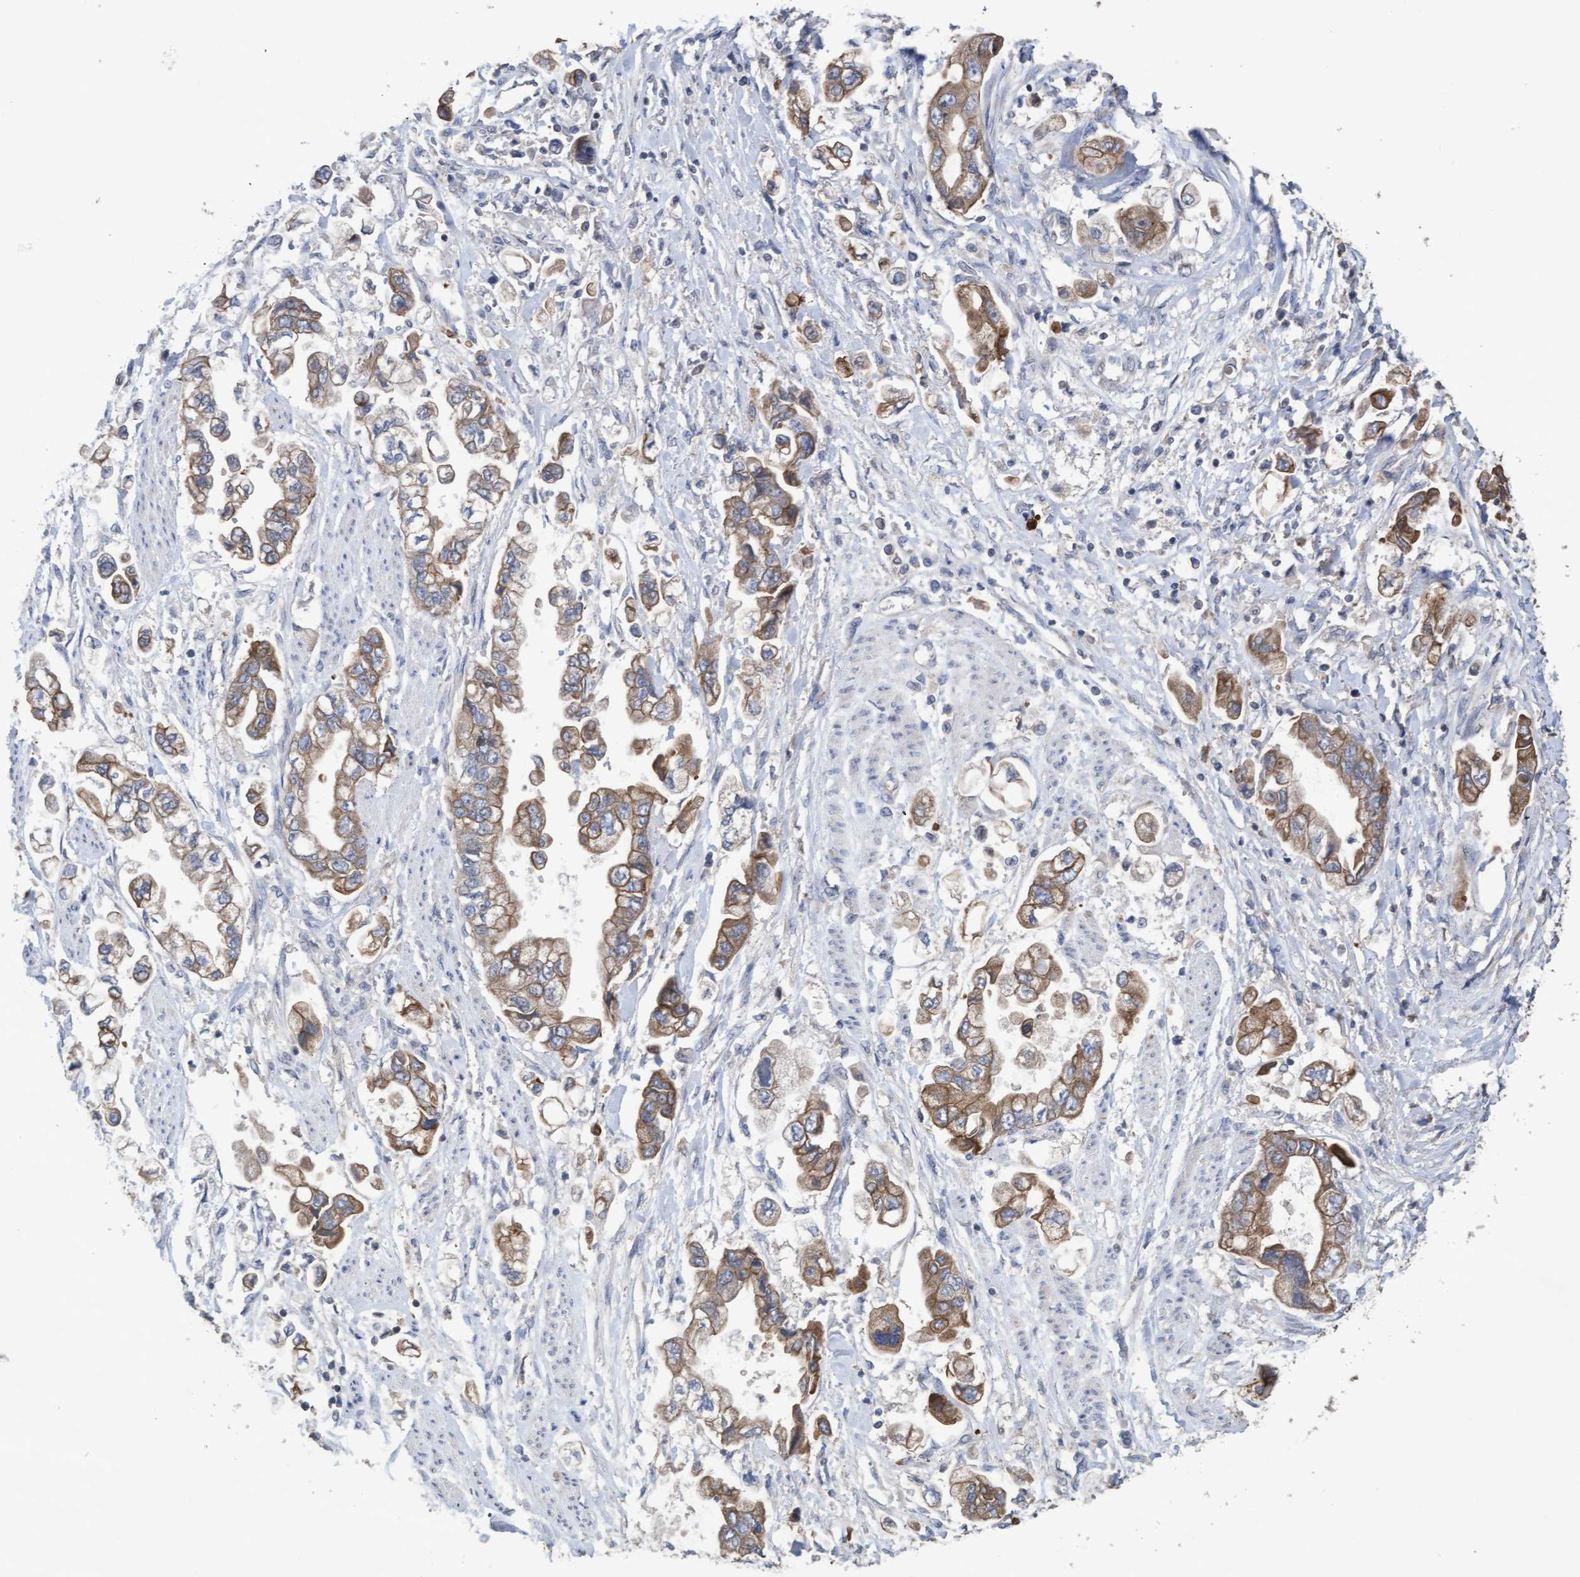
{"staining": {"intensity": "weak", "quantity": ">75%", "location": "cytoplasmic/membranous"}, "tissue": "stomach cancer", "cell_type": "Tumor cells", "image_type": "cancer", "snomed": [{"axis": "morphology", "description": "Normal tissue, NOS"}, {"axis": "morphology", "description": "Adenocarcinoma, NOS"}, {"axis": "topography", "description": "Stomach"}], "caption": "Immunohistochemical staining of human adenocarcinoma (stomach) displays low levels of weak cytoplasmic/membranous protein expression in approximately >75% of tumor cells.", "gene": "KRT24", "patient": {"sex": "male", "age": 62}}